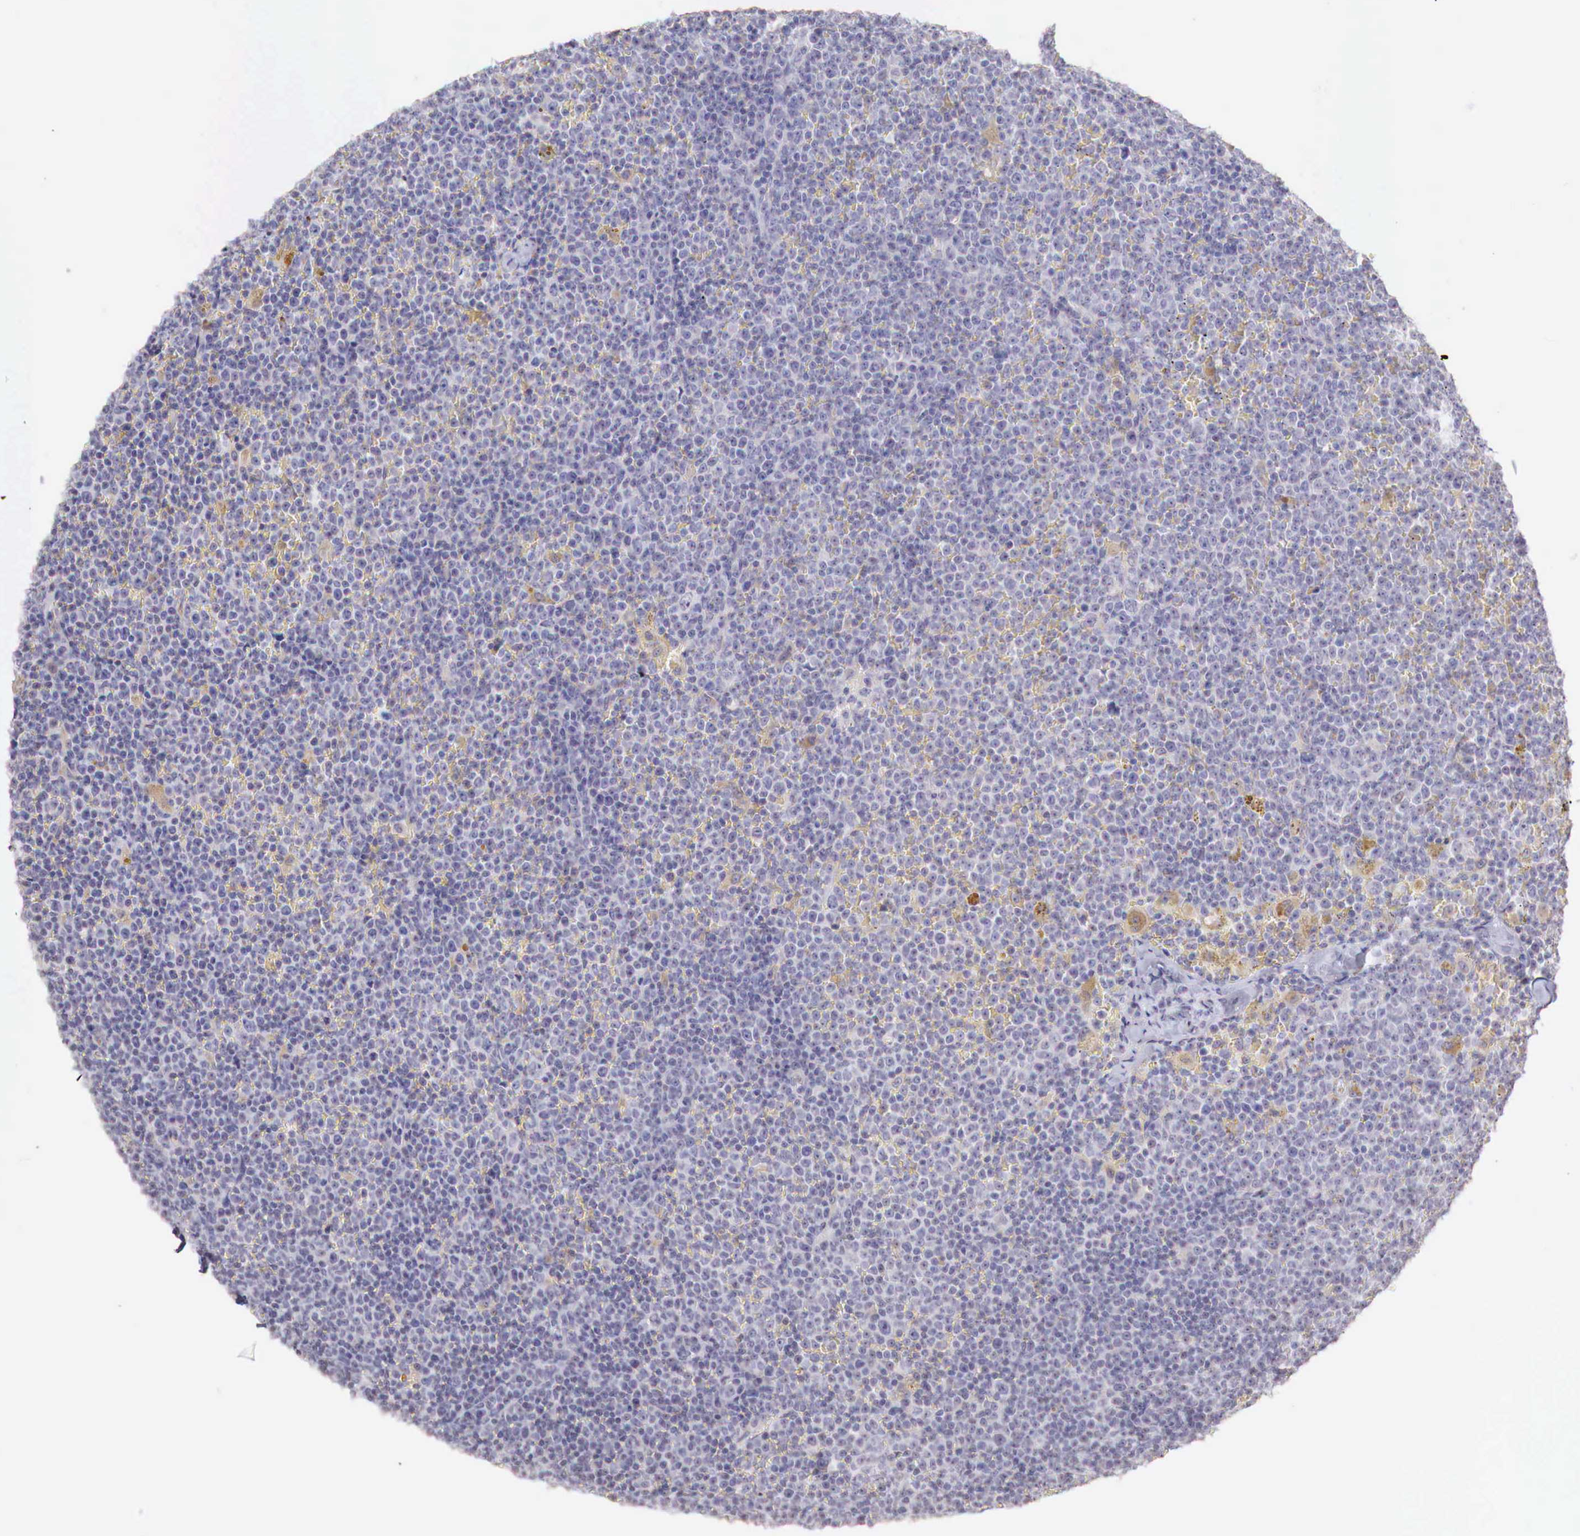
{"staining": {"intensity": "negative", "quantity": "none", "location": "none"}, "tissue": "lymphoma", "cell_type": "Tumor cells", "image_type": "cancer", "snomed": [{"axis": "morphology", "description": "Malignant lymphoma, non-Hodgkin's type, Low grade"}, {"axis": "topography", "description": "Lymph node"}], "caption": "A micrograph of low-grade malignant lymphoma, non-Hodgkin's type stained for a protein shows no brown staining in tumor cells.", "gene": "XPNPEP2", "patient": {"sex": "male", "age": 50}}